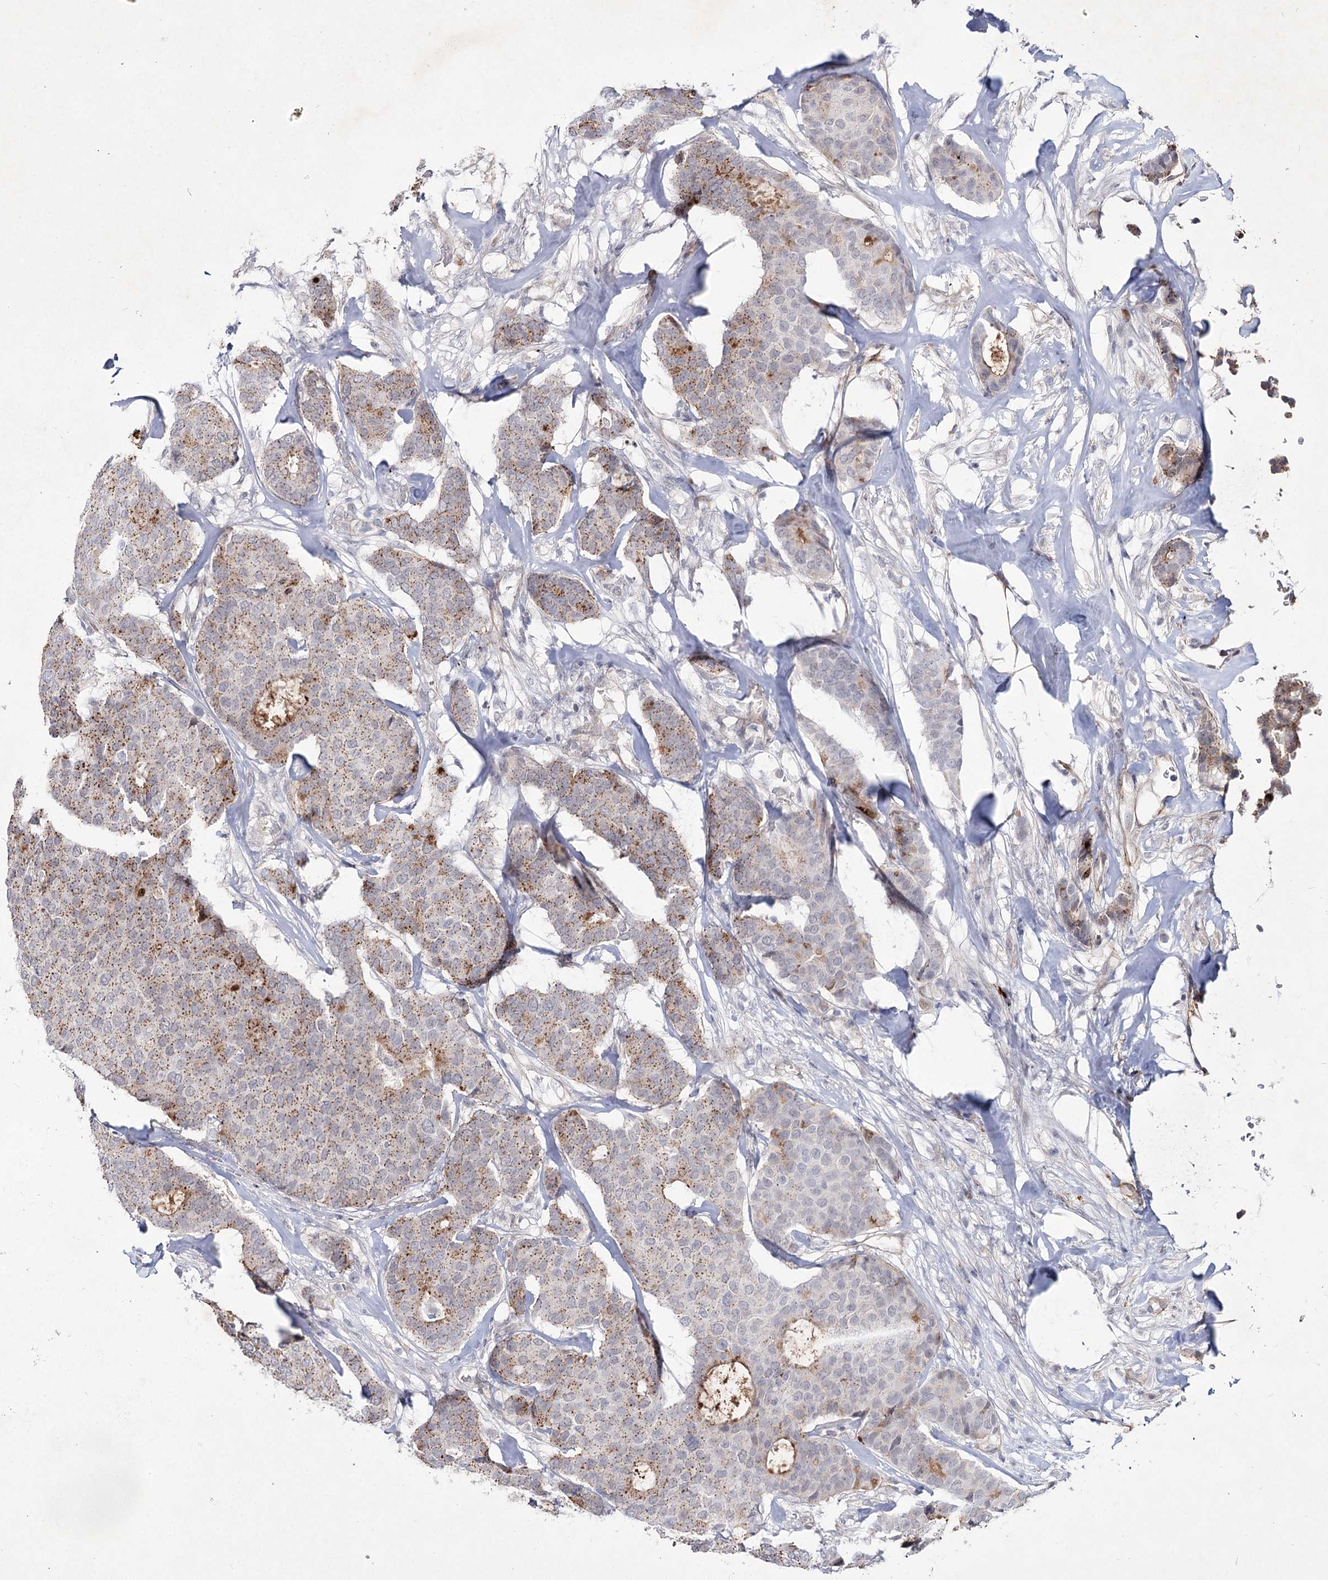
{"staining": {"intensity": "moderate", "quantity": ">75%", "location": "cytoplasmic/membranous"}, "tissue": "breast cancer", "cell_type": "Tumor cells", "image_type": "cancer", "snomed": [{"axis": "morphology", "description": "Duct carcinoma"}, {"axis": "topography", "description": "Breast"}], "caption": "Protein expression analysis of intraductal carcinoma (breast) shows moderate cytoplasmic/membranous expression in about >75% of tumor cells. The protein of interest is shown in brown color, while the nuclei are stained blue.", "gene": "ATL2", "patient": {"sex": "female", "age": 75}}